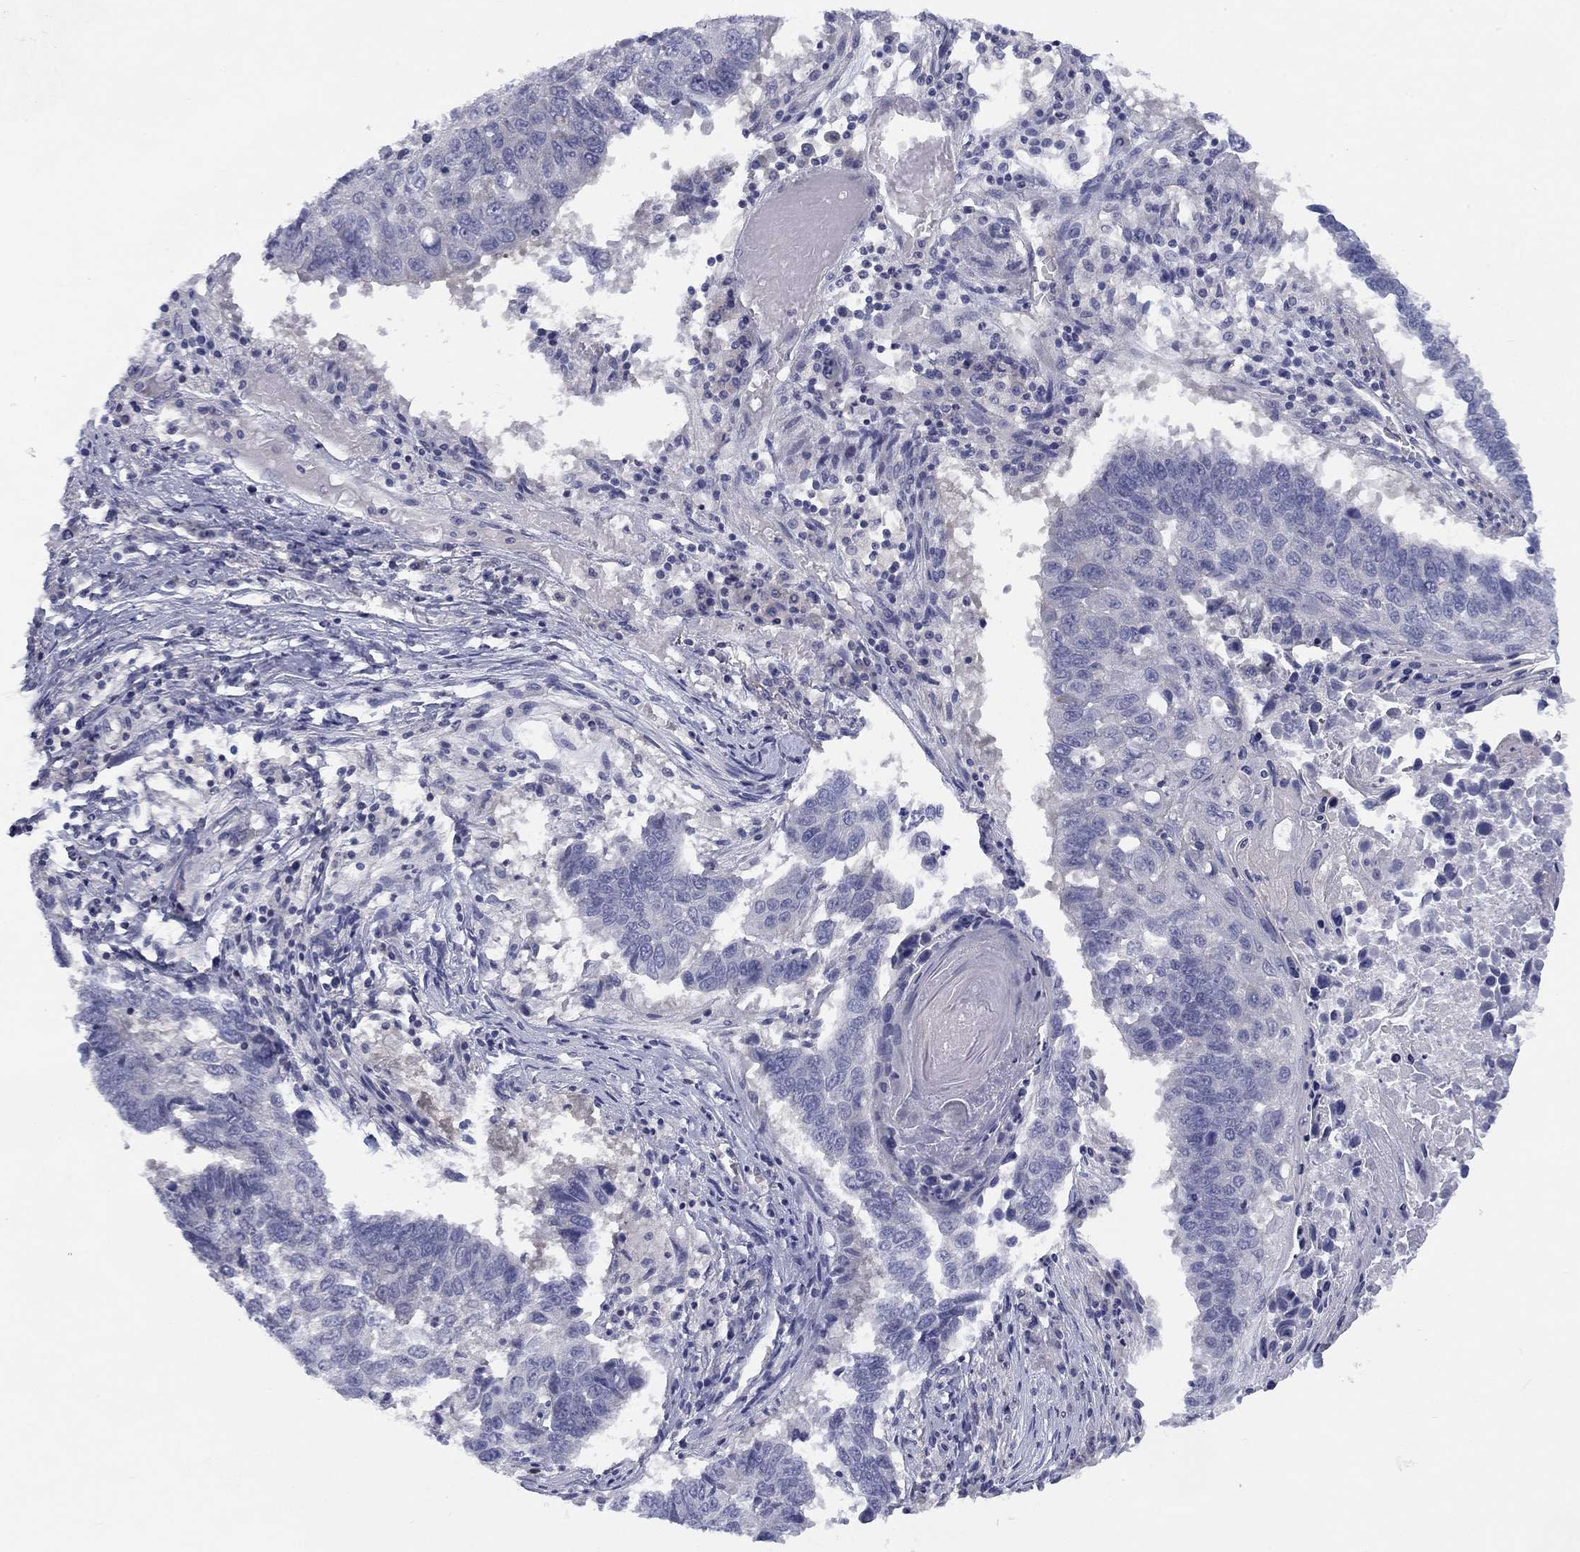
{"staining": {"intensity": "negative", "quantity": "none", "location": "none"}, "tissue": "lung cancer", "cell_type": "Tumor cells", "image_type": "cancer", "snomed": [{"axis": "morphology", "description": "Squamous cell carcinoma, NOS"}, {"axis": "topography", "description": "Lung"}], "caption": "Tumor cells show no significant protein expression in squamous cell carcinoma (lung). (Stains: DAB immunohistochemistry (IHC) with hematoxylin counter stain, Microscopy: brightfield microscopy at high magnification).", "gene": "CACNA1A", "patient": {"sex": "male", "age": 73}}